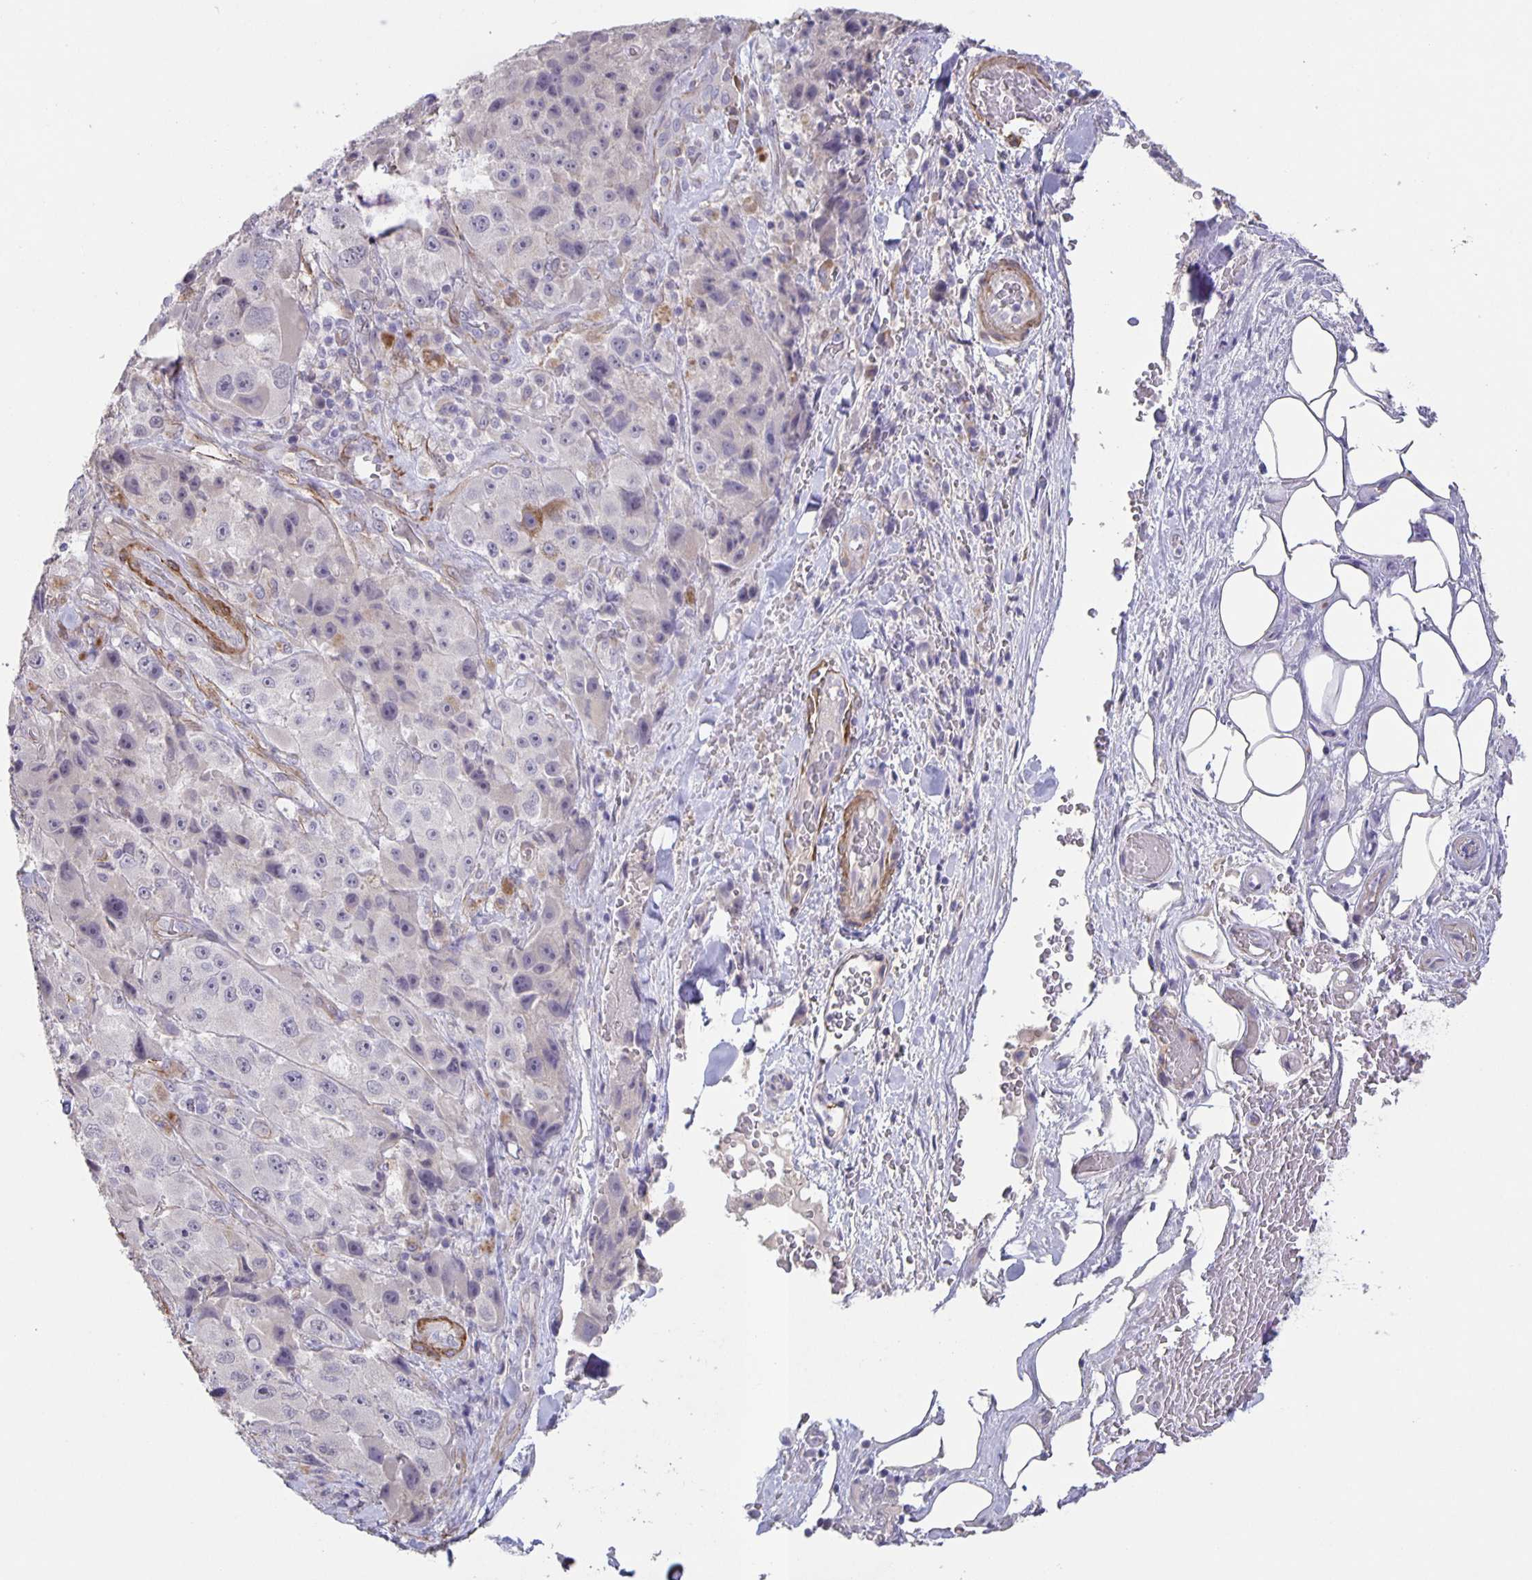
{"staining": {"intensity": "negative", "quantity": "none", "location": "none"}, "tissue": "melanoma", "cell_type": "Tumor cells", "image_type": "cancer", "snomed": [{"axis": "morphology", "description": "Malignant melanoma, Metastatic site"}, {"axis": "topography", "description": "Lymph node"}], "caption": "Micrograph shows no protein positivity in tumor cells of malignant melanoma (metastatic site) tissue.", "gene": "SRCIN1", "patient": {"sex": "male", "age": 62}}